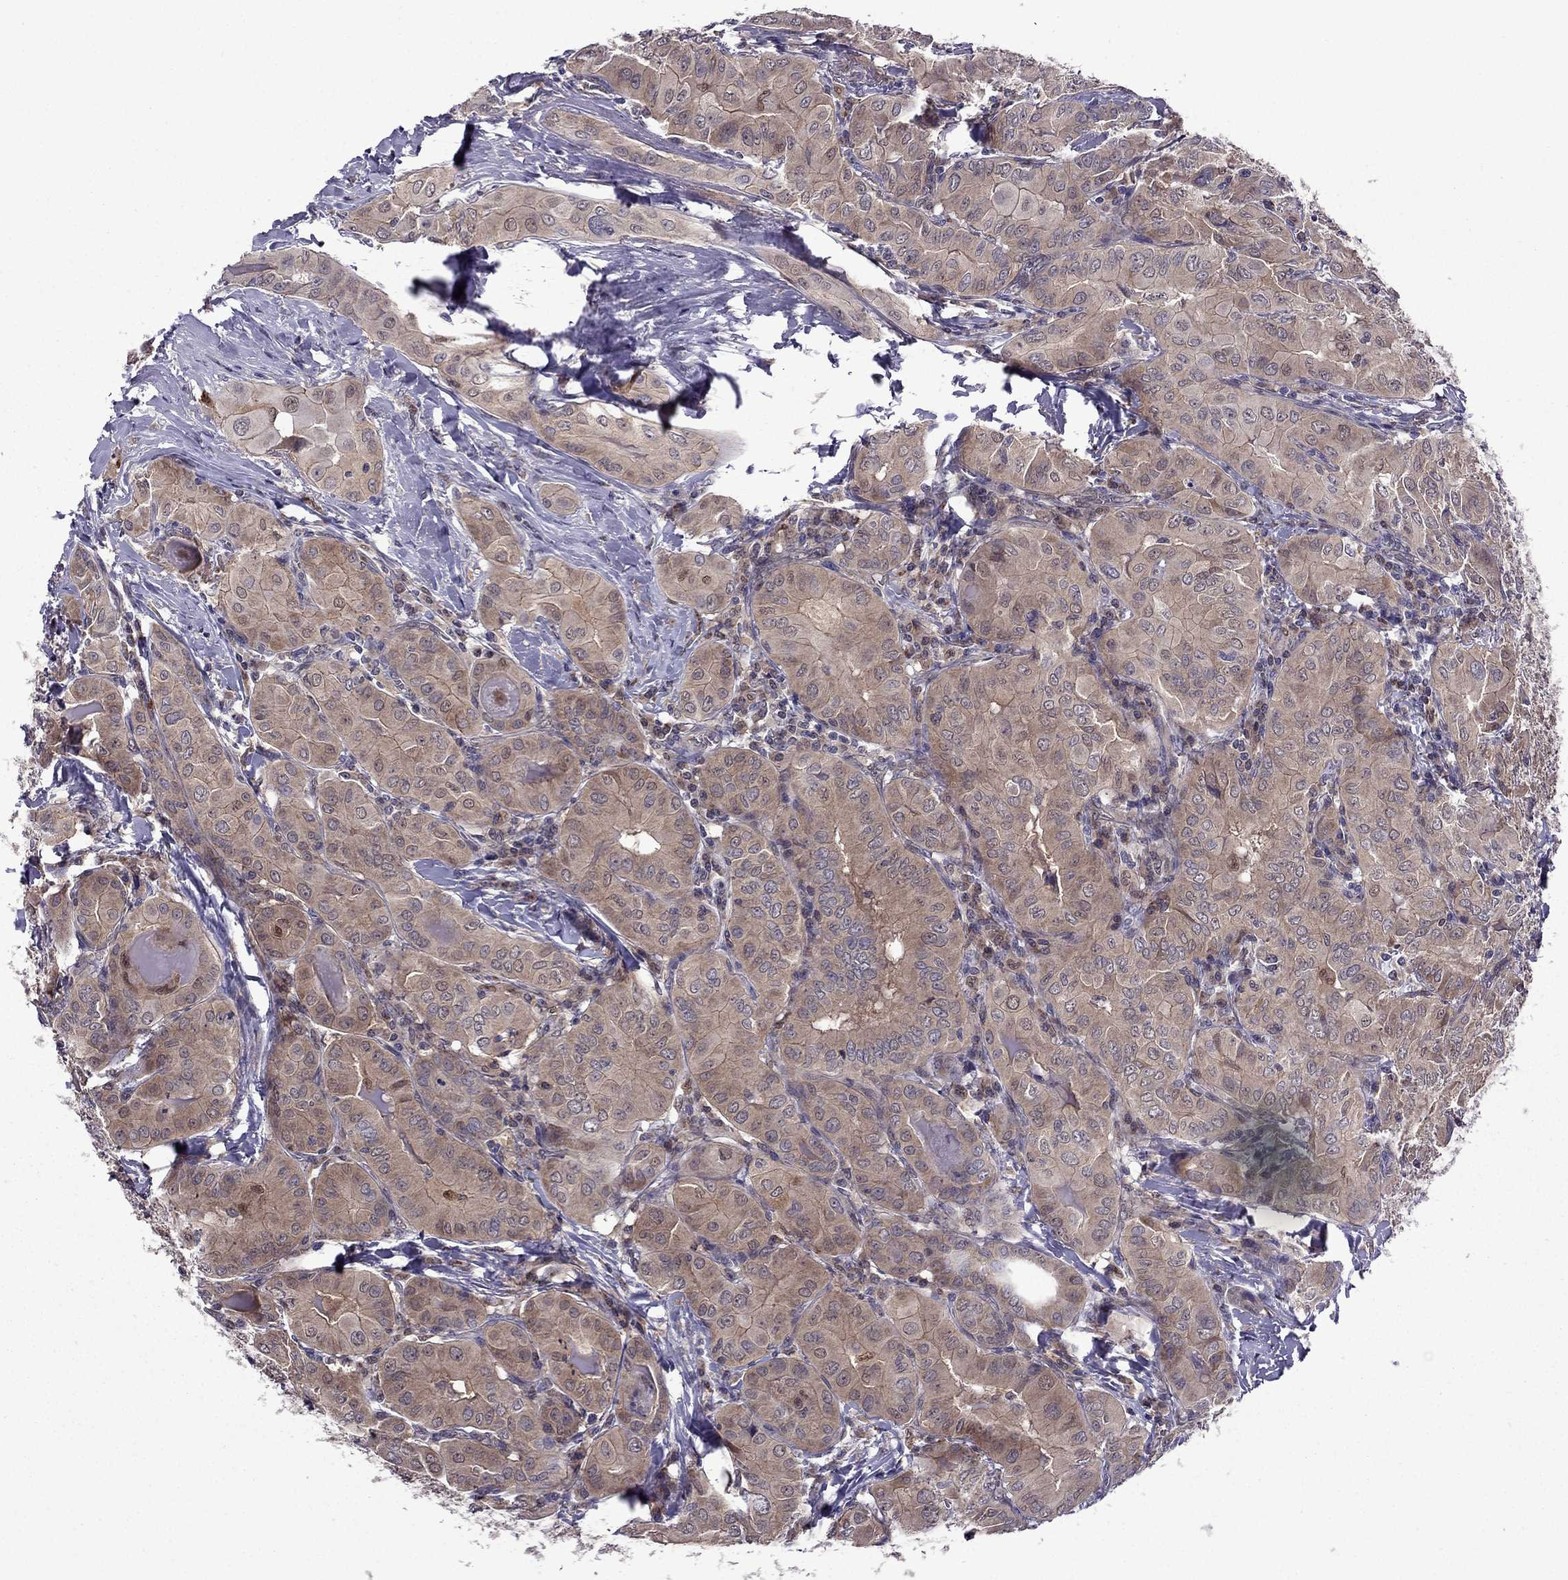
{"staining": {"intensity": "moderate", "quantity": ">75%", "location": "cytoplasmic/membranous"}, "tissue": "thyroid cancer", "cell_type": "Tumor cells", "image_type": "cancer", "snomed": [{"axis": "morphology", "description": "Papillary adenocarcinoma, NOS"}, {"axis": "topography", "description": "Thyroid gland"}], "caption": "Protein analysis of thyroid cancer (papillary adenocarcinoma) tissue demonstrates moderate cytoplasmic/membranous positivity in about >75% of tumor cells. (Brightfield microscopy of DAB IHC at high magnification).", "gene": "CDK5", "patient": {"sex": "female", "age": 37}}